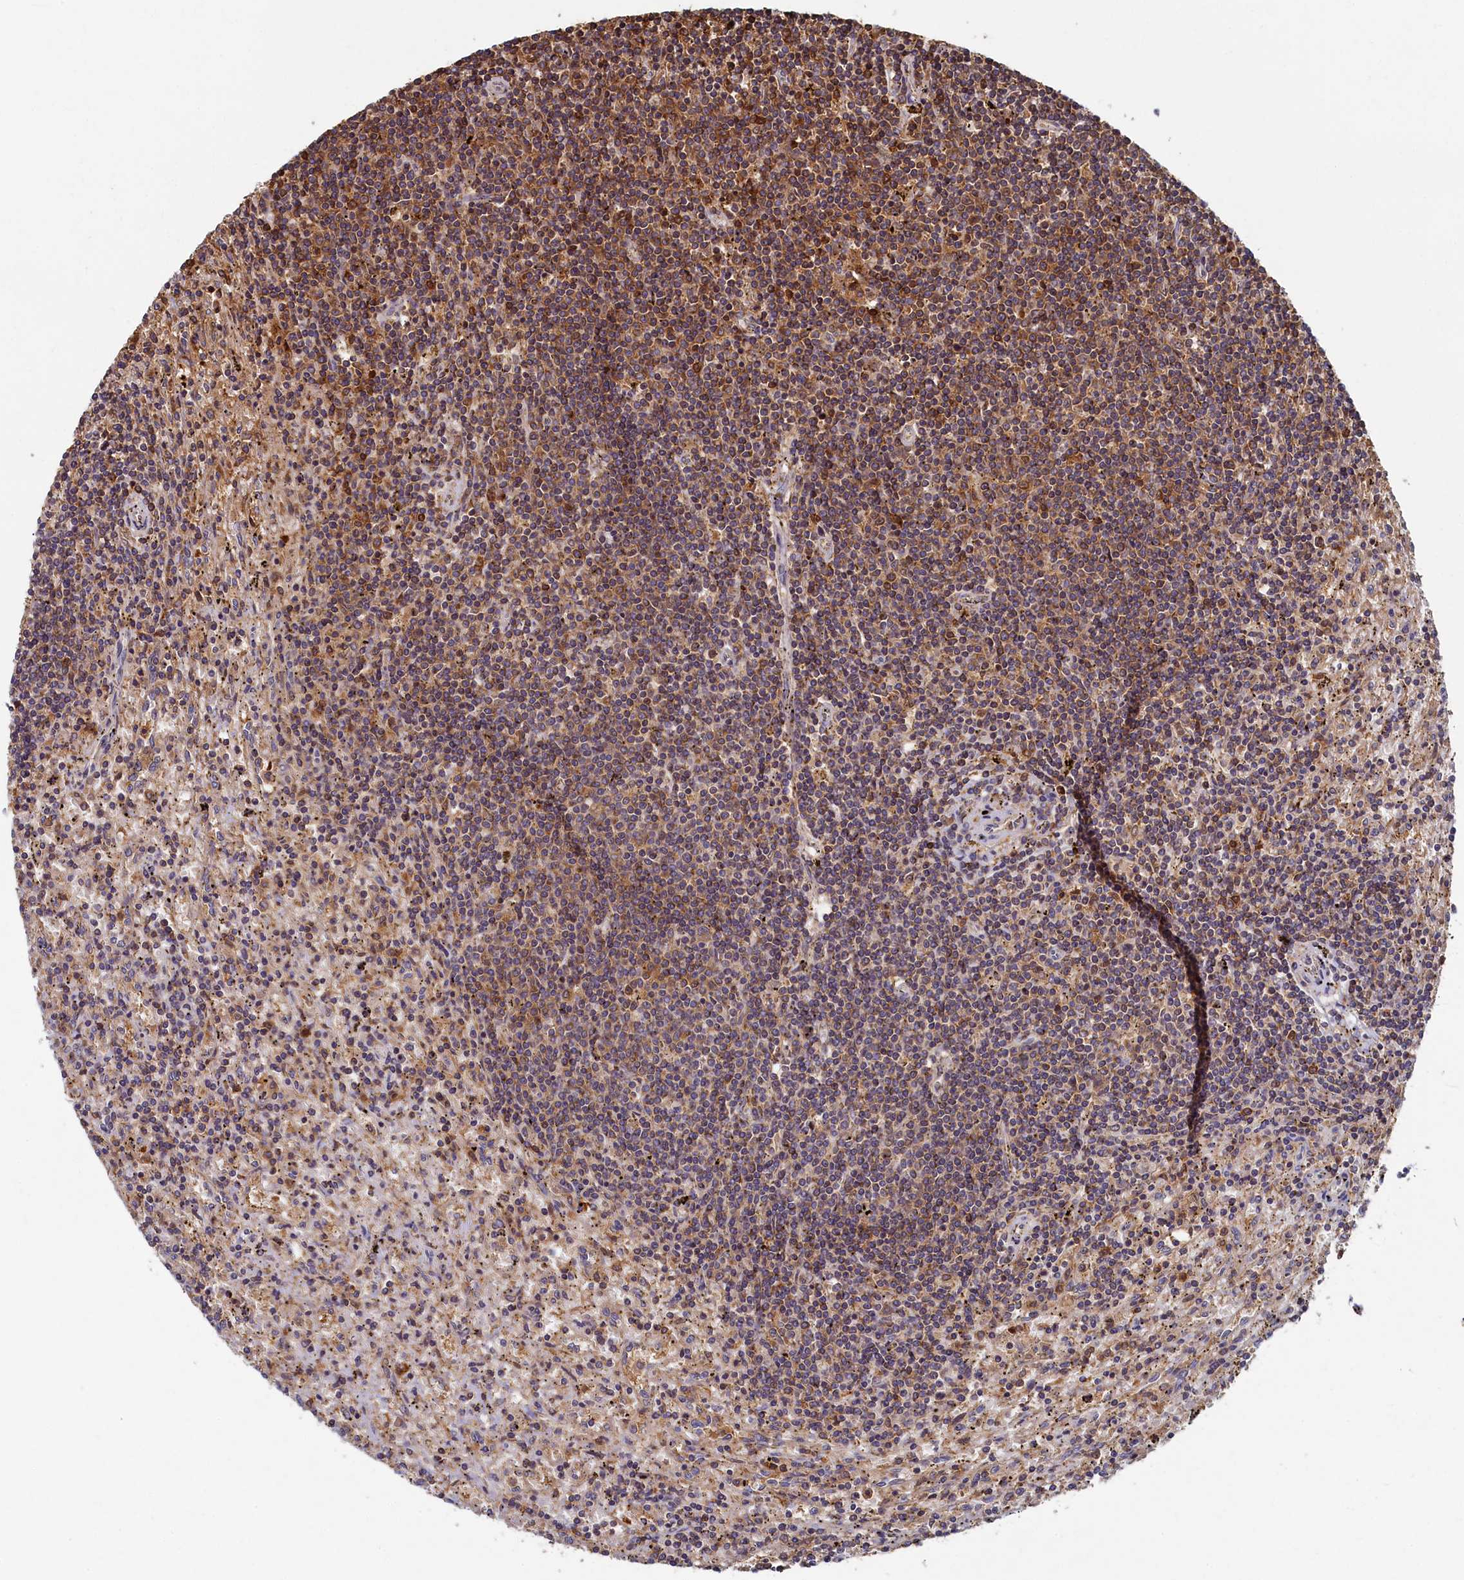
{"staining": {"intensity": "moderate", "quantity": ">75%", "location": "cytoplasmic/membranous"}, "tissue": "lymphoma", "cell_type": "Tumor cells", "image_type": "cancer", "snomed": [{"axis": "morphology", "description": "Malignant lymphoma, non-Hodgkin's type, Low grade"}, {"axis": "topography", "description": "Spleen"}], "caption": "Brown immunohistochemical staining in lymphoma exhibits moderate cytoplasmic/membranous expression in approximately >75% of tumor cells. The staining is performed using DAB (3,3'-diaminobenzidine) brown chromogen to label protein expression. The nuclei are counter-stained blue using hematoxylin.", "gene": "TIMM8B", "patient": {"sex": "male", "age": 76}}